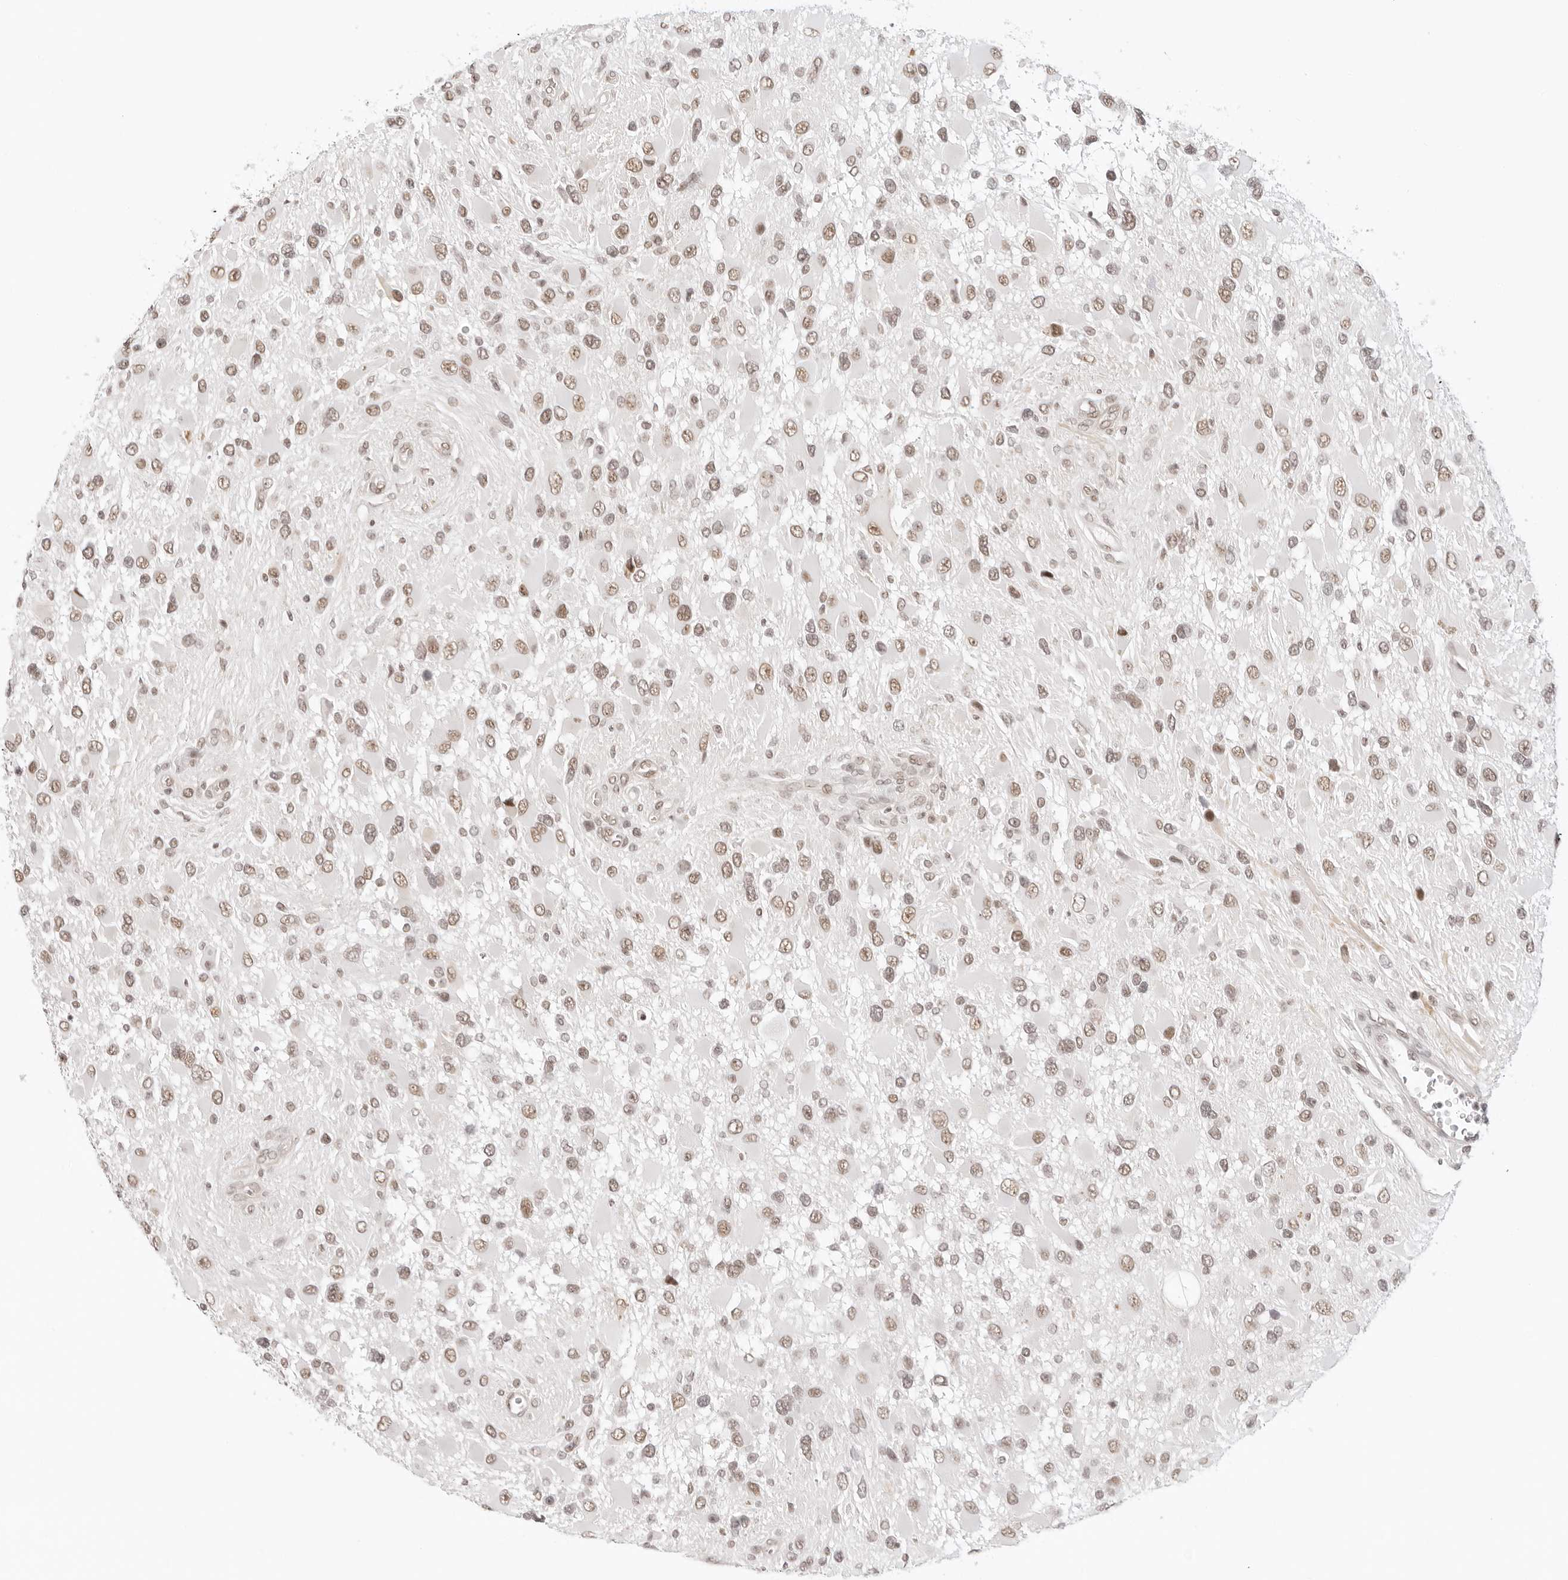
{"staining": {"intensity": "weak", "quantity": ">75%", "location": "nuclear"}, "tissue": "glioma", "cell_type": "Tumor cells", "image_type": "cancer", "snomed": [{"axis": "morphology", "description": "Glioma, malignant, High grade"}, {"axis": "topography", "description": "Brain"}], "caption": "Protein expression analysis of malignant glioma (high-grade) exhibits weak nuclear positivity in about >75% of tumor cells. The staining was performed using DAB to visualize the protein expression in brown, while the nuclei were stained in blue with hematoxylin (Magnification: 20x).", "gene": "TCIM", "patient": {"sex": "male", "age": 53}}